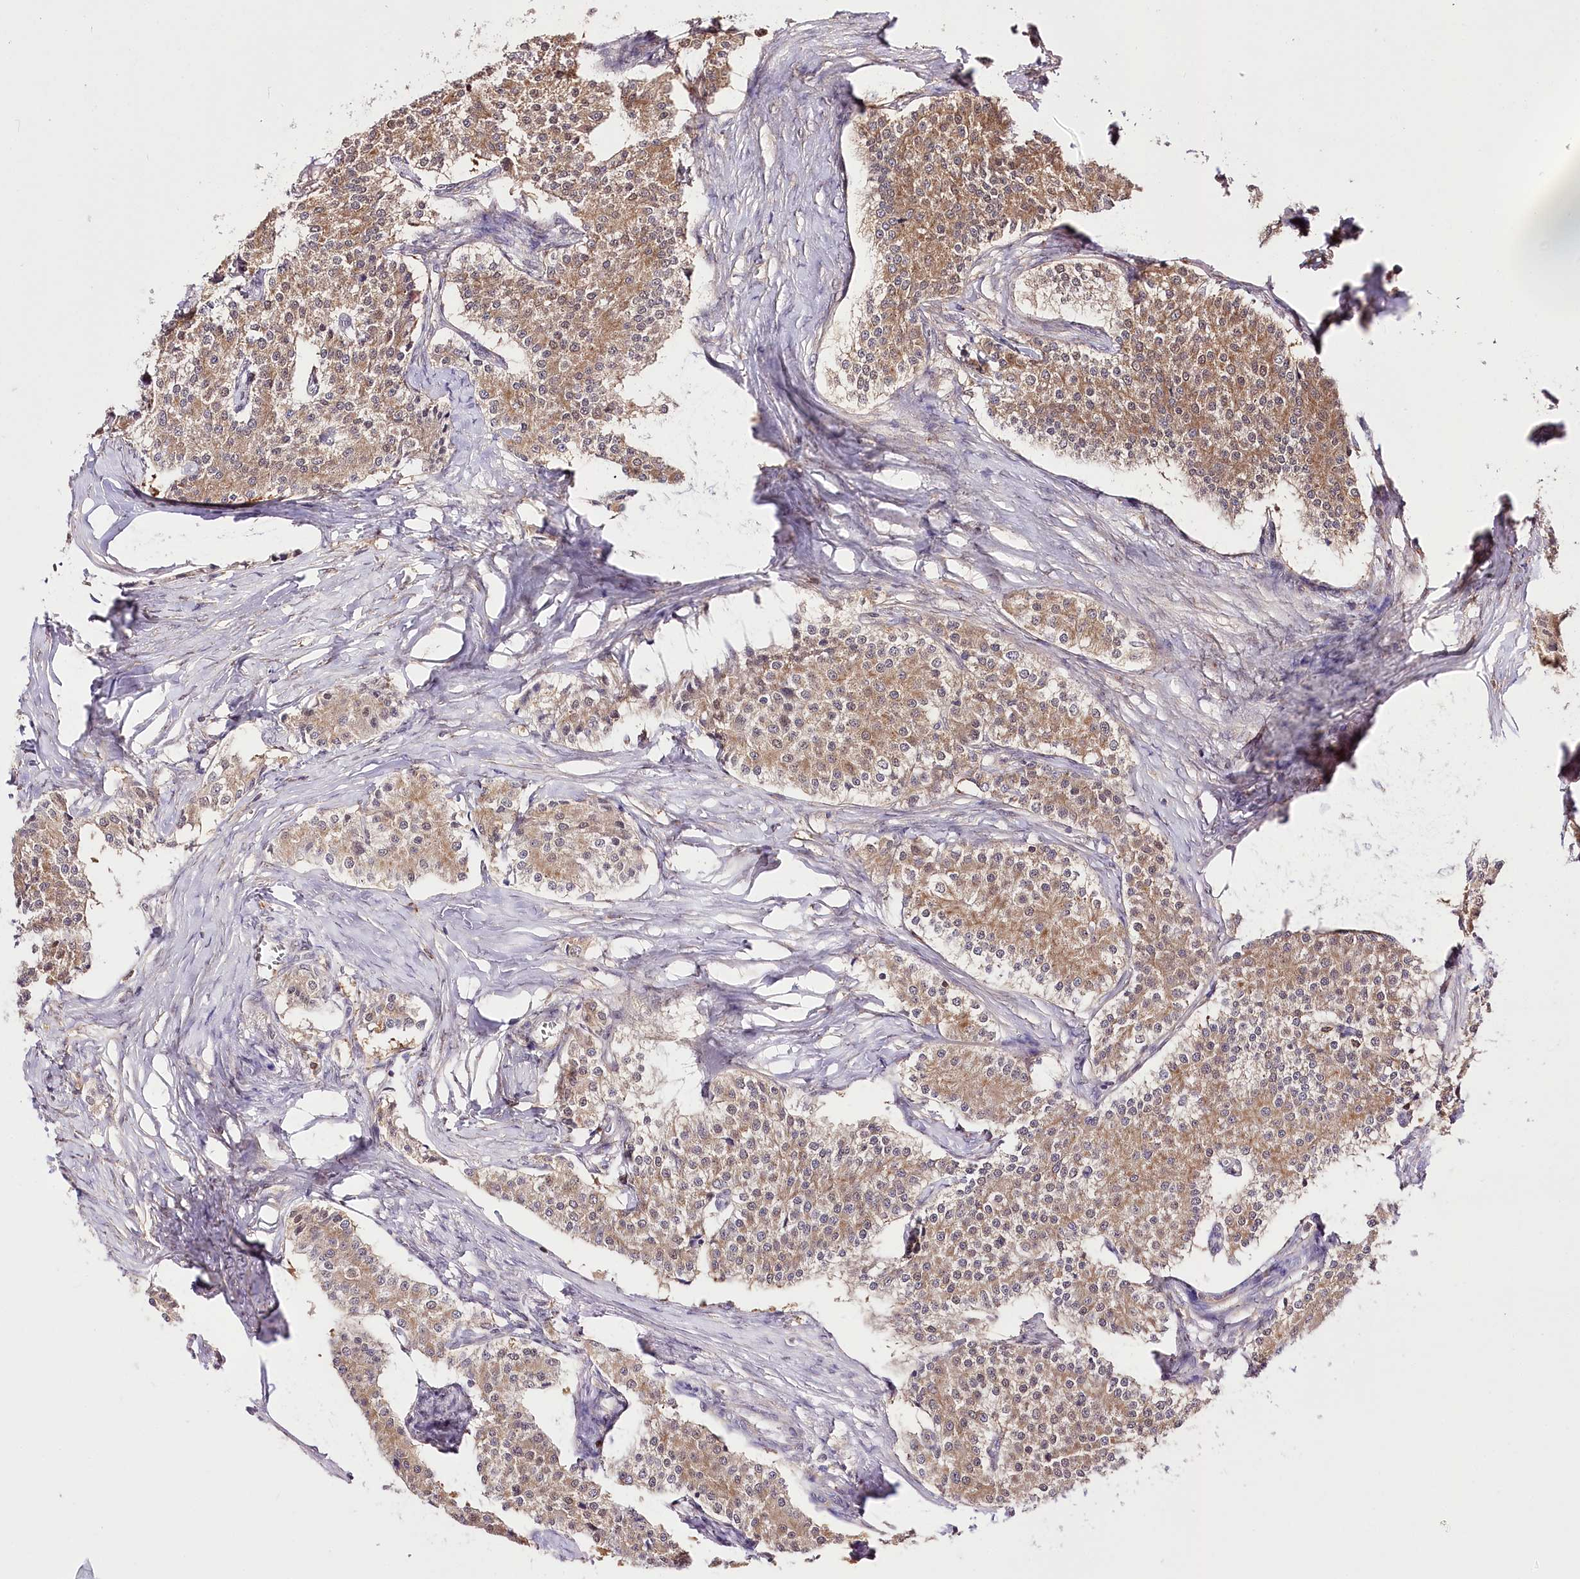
{"staining": {"intensity": "moderate", "quantity": ">75%", "location": "cytoplasmic/membranous,nuclear"}, "tissue": "carcinoid", "cell_type": "Tumor cells", "image_type": "cancer", "snomed": [{"axis": "morphology", "description": "Carcinoid, malignant, NOS"}, {"axis": "topography", "description": "Colon"}], "caption": "This is a photomicrograph of immunohistochemistry (IHC) staining of malignant carcinoid, which shows moderate positivity in the cytoplasmic/membranous and nuclear of tumor cells.", "gene": "UGP2", "patient": {"sex": "female", "age": 52}}